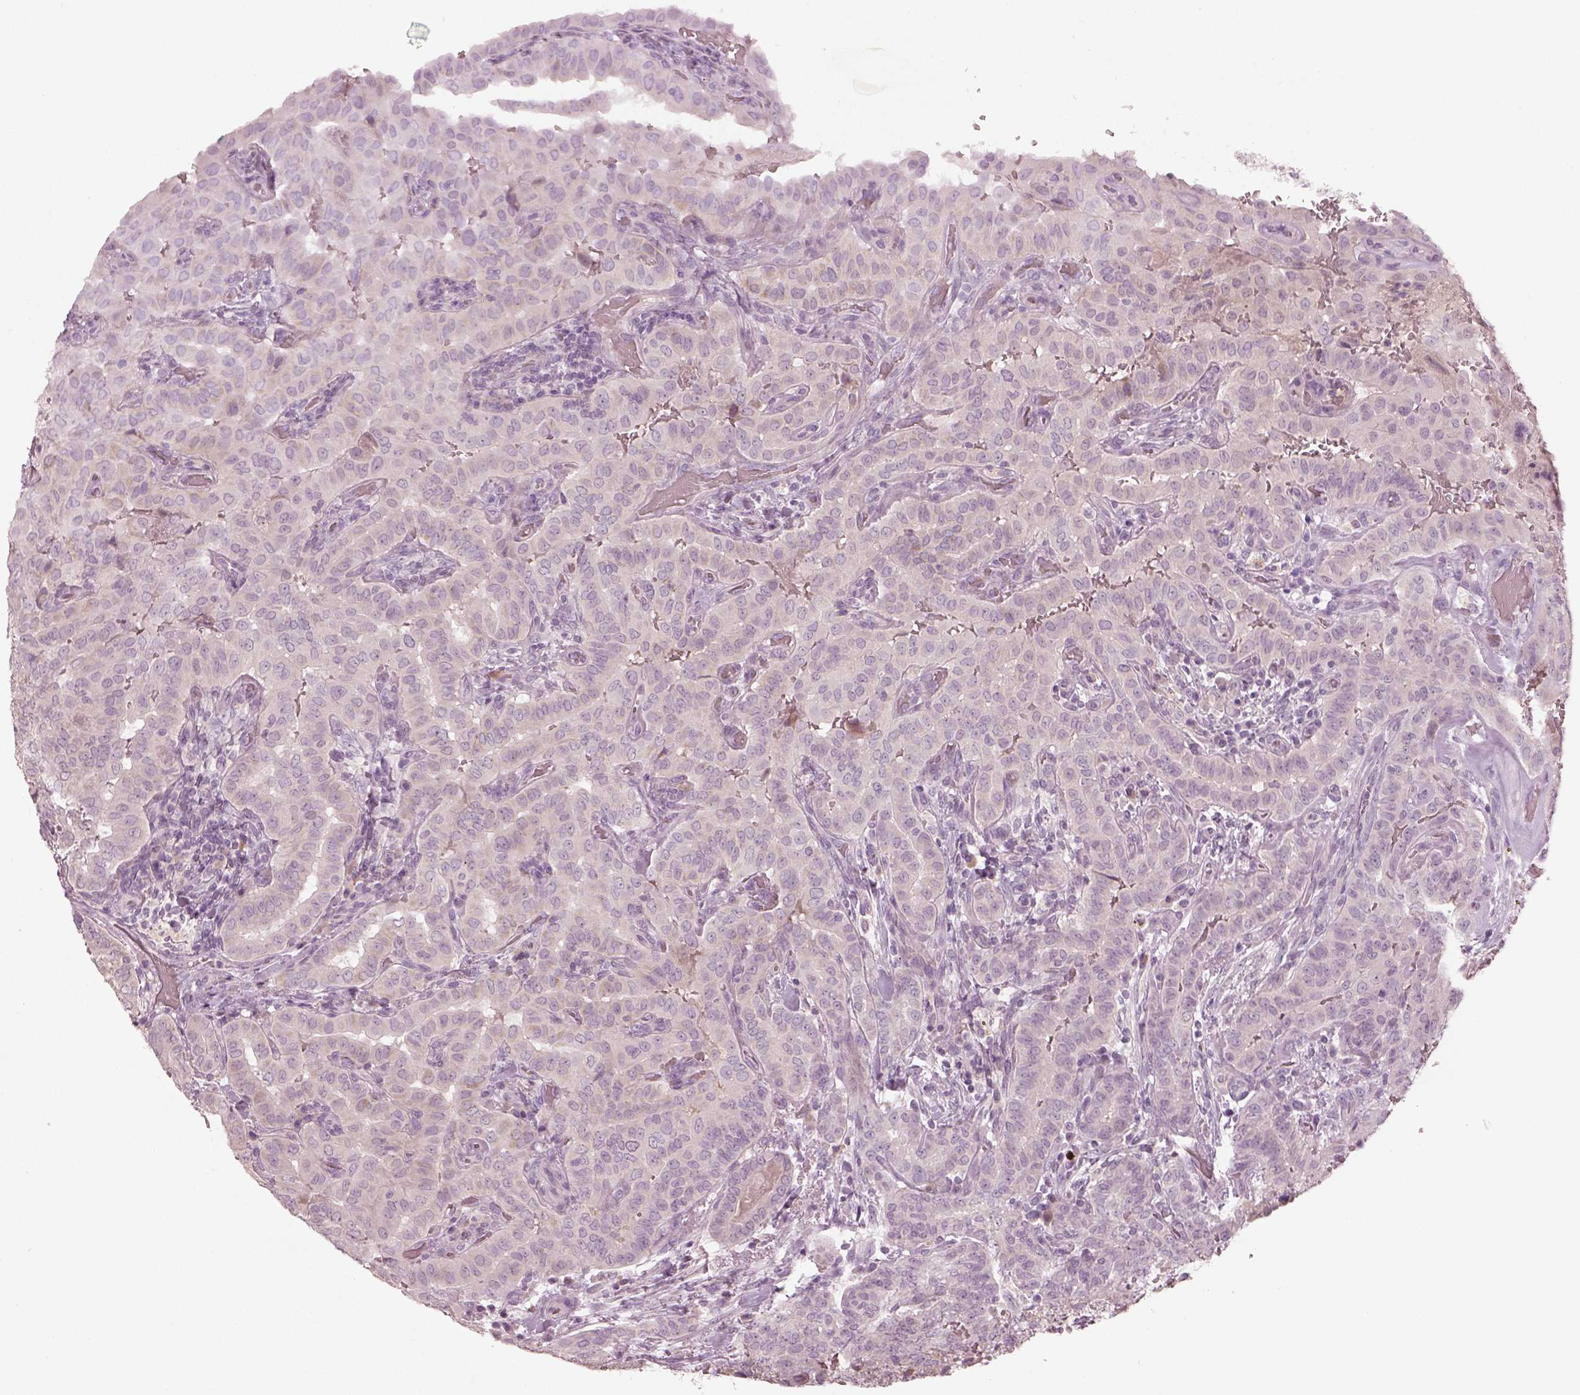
{"staining": {"intensity": "negative", "quantity": "none", "location": "none"}, "tissue": "thyroid cancer", "cell_type": "Tumor cells", "image_type": "cancer", "snomed": [{"axis": "morphology", "description": "Papillary adenocarcinoma, NOS"}, {"axis": "morphology", "description": "Papillary adenoma metastatic"}, {"axis": "topography", "description": "Thyroid gland"}], "caption": "High magnification brightfield microscopy of thyroid papillary adenoma metastatic stained with DAB (brown) and counterstained with hematoxylin (blue): tumor cells show no significant positivity. The staining was performed using DAB (3,3'-diaminobenzidine) to visualize the protein expression in brown, while the nuclei were stained in blue with hematoxylin (Magnification: 20x).", "gene": "SPATA6L", "patient": {"sex": "female", "age": 50}}